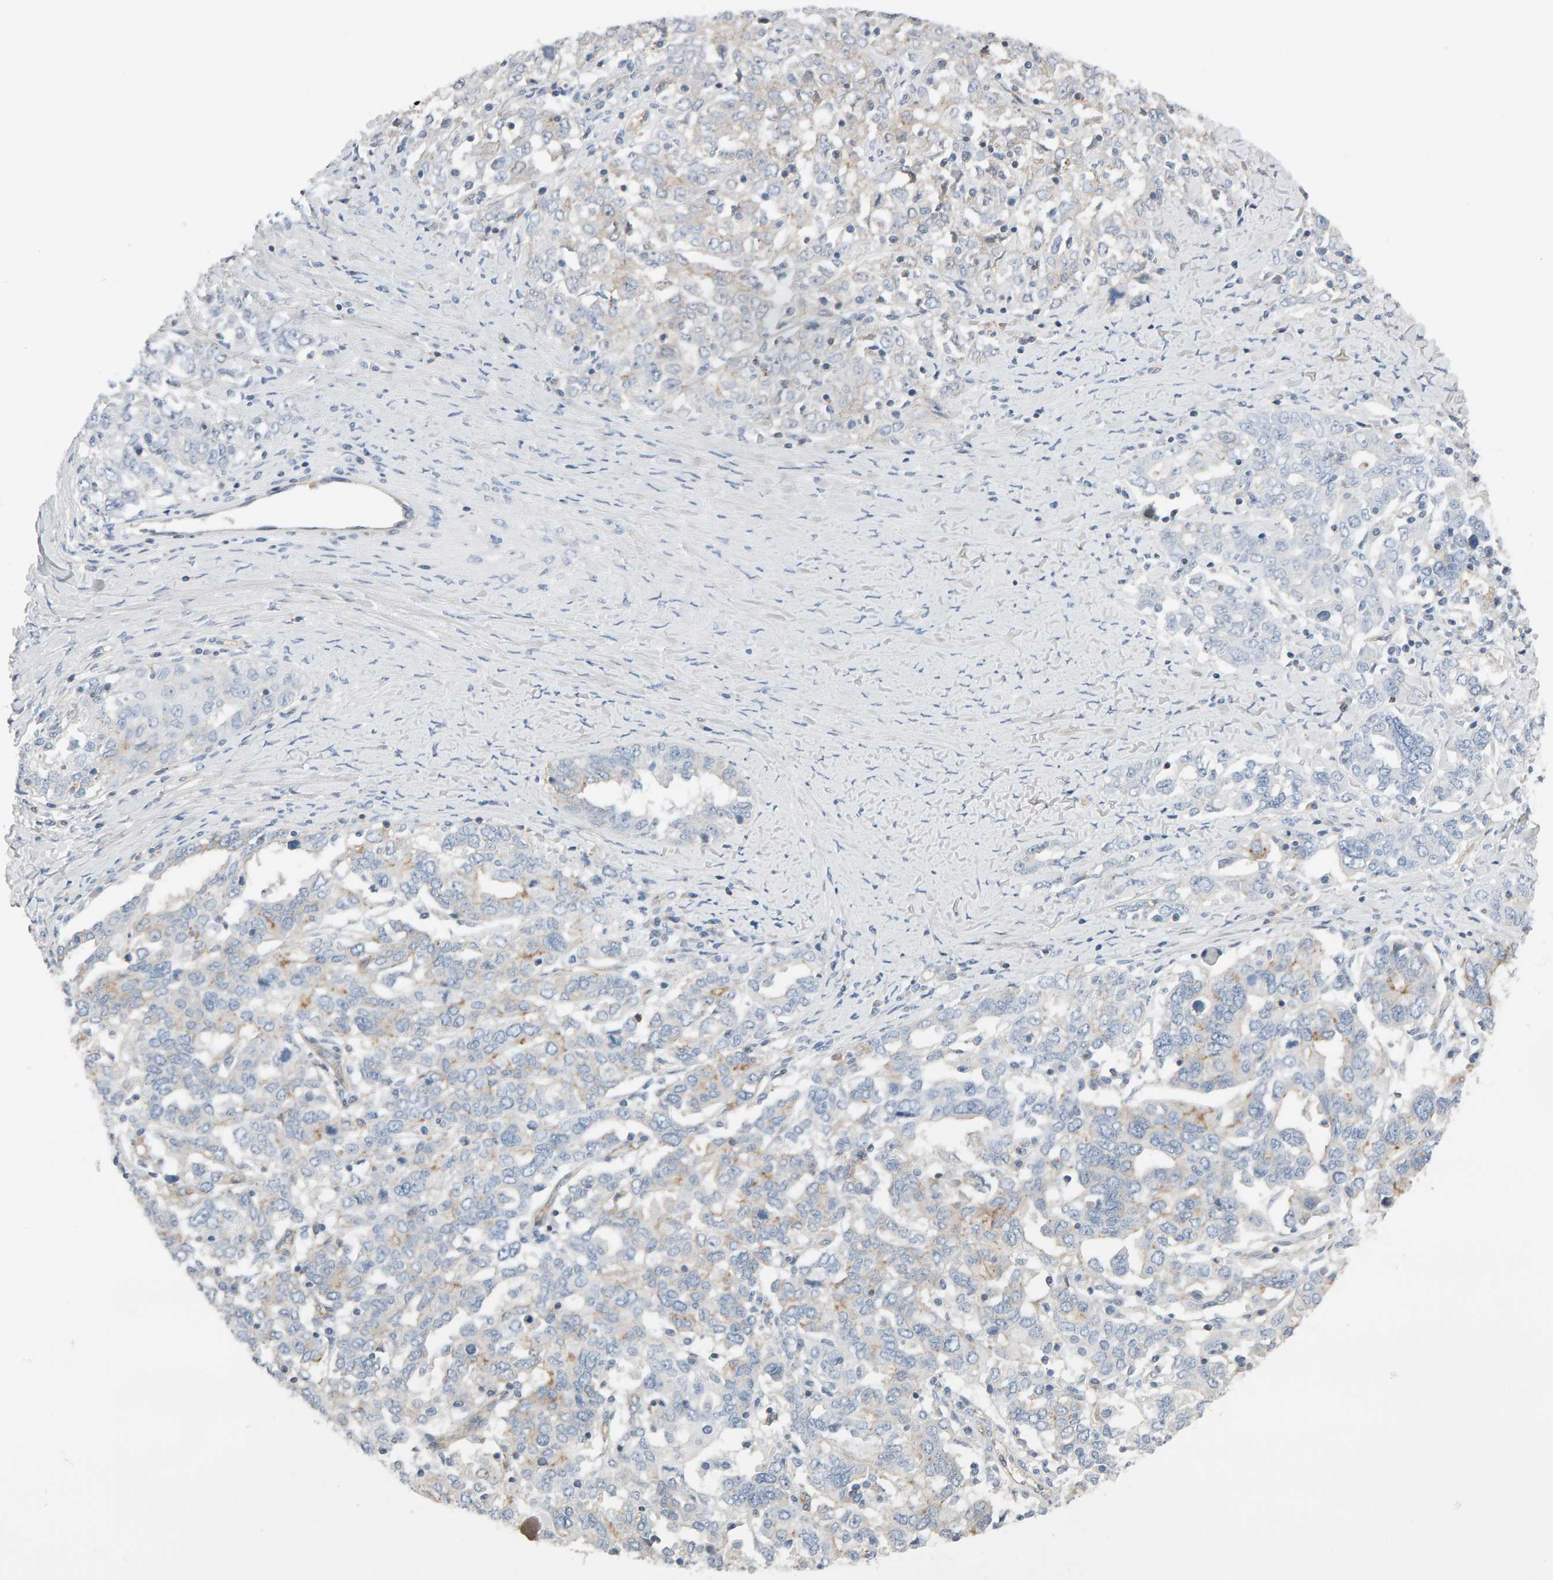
{"staining": {"intensity": "weak", "quantity": "<25%", "location": "cytoplasmic/membranous"}, "tissue": "ovarian cancer", "cell_type": "Tumor cells", "image_type": "cancer", "snomed": [{"axis": "morphology", "description": "Carcinoma, endometroid"}, {"axis": "topography", "description": "Ovary"}], "caption": "There is no significant staining in tumor cells of ovarian endometroid carcinoma.", "gene": "FYN", "patient": {"sex": "female", "age": 62}}